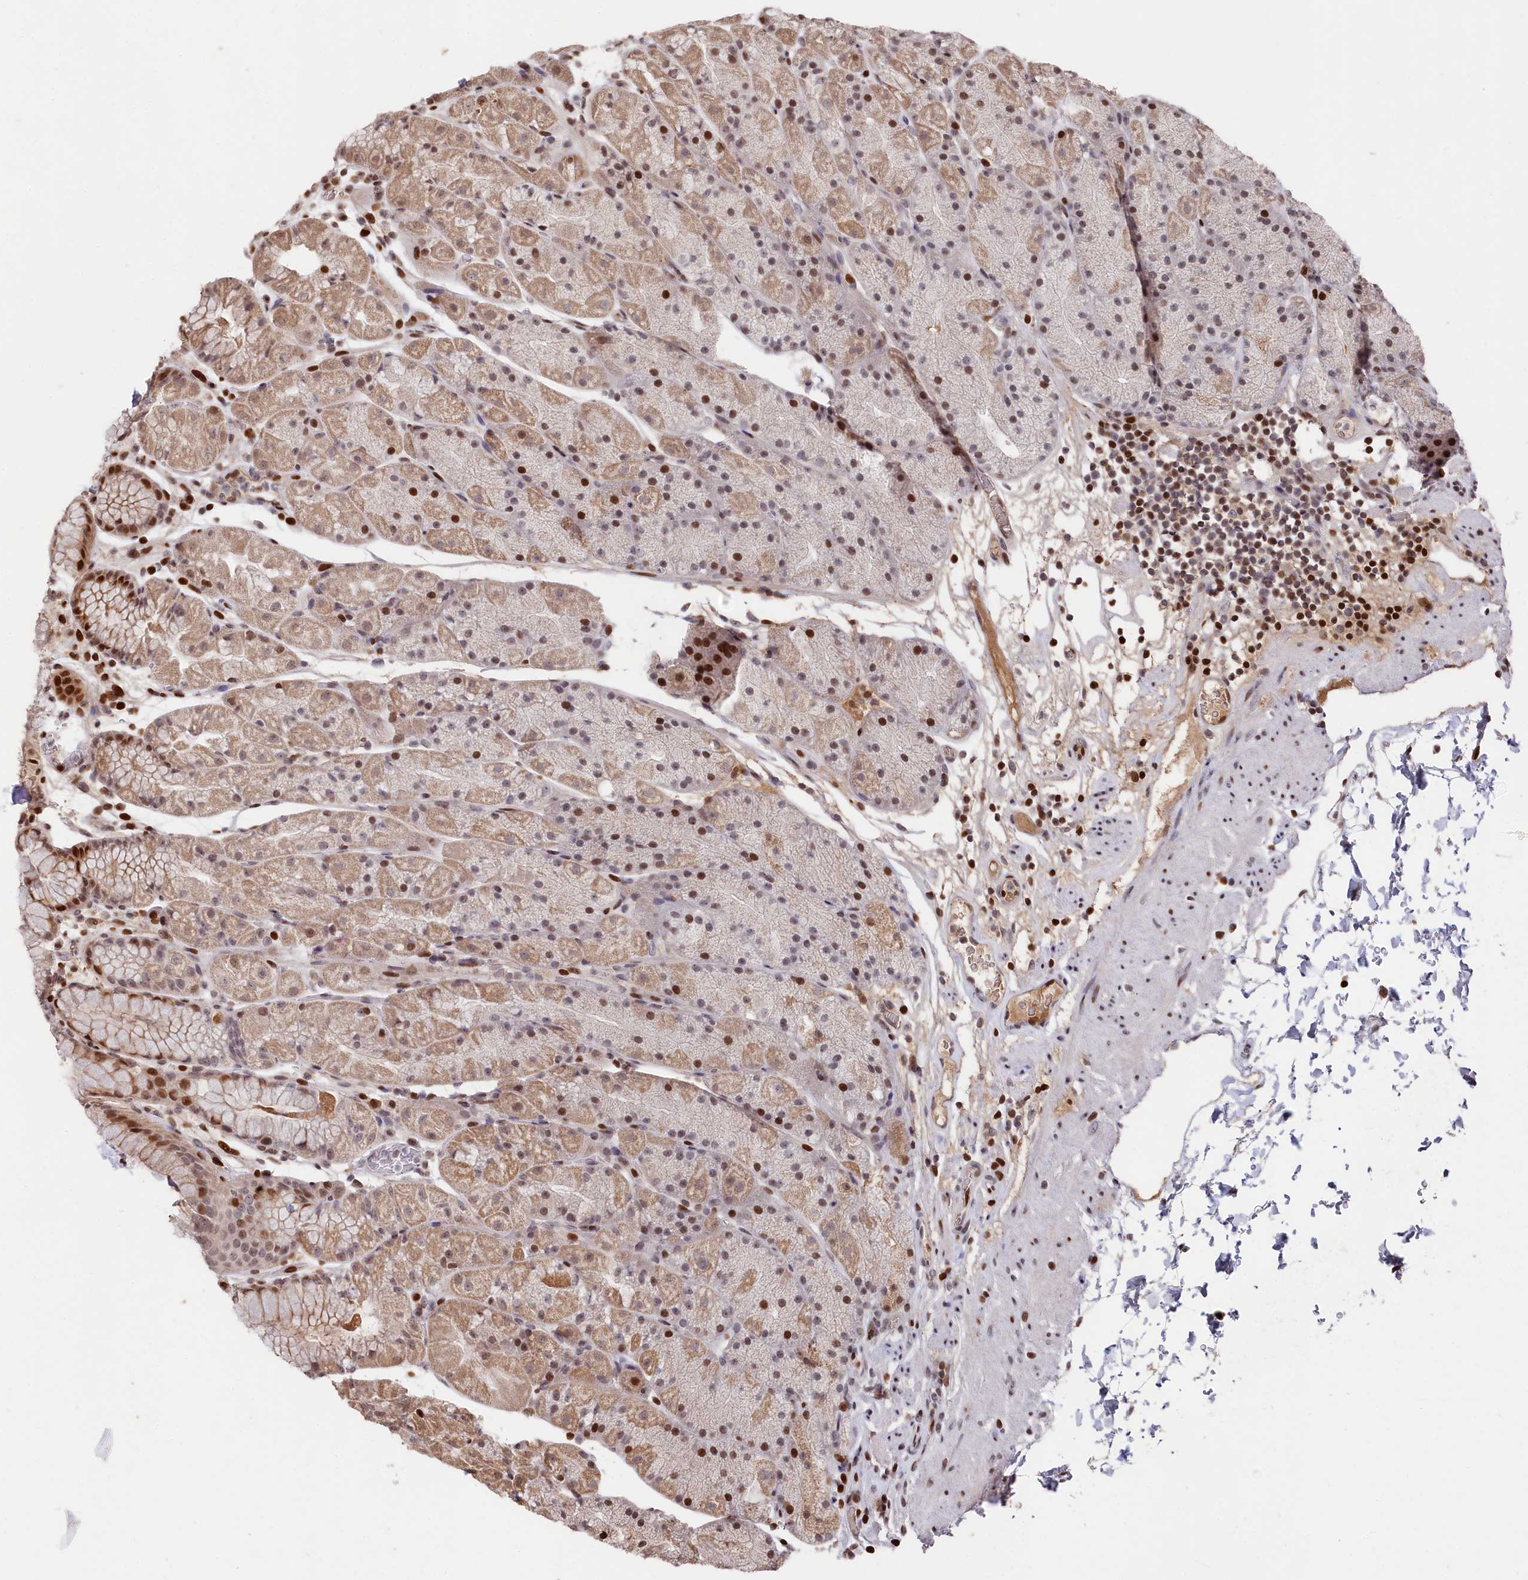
{"staining": {"intensity": "strong", "quantity": "25%-75%", "location": "cytoplasmic/membranous,nuclear"}, "tissue": "stomach", "cell_type": "Glandular cells", "image_type": "normal", "snomed": [{"axis": "morphology", "description": "Normal tissue, NOS"}, {"axis": "topography", "description": "Stomach, upper"}, {"axis": "topography", "description": "Stomach, lower"}], "caption": "A brown stain labels strong cytoplasmic/membranous,nuclear staining of a protein in glandular cells of unremarkable stomach. (Stains: DAB in brown, nuclei in blue, Microscopy: brightfield microscopy at high magnification).", "gene": "MCF2L2", "patient": {"sex": "male", "age": 67}}